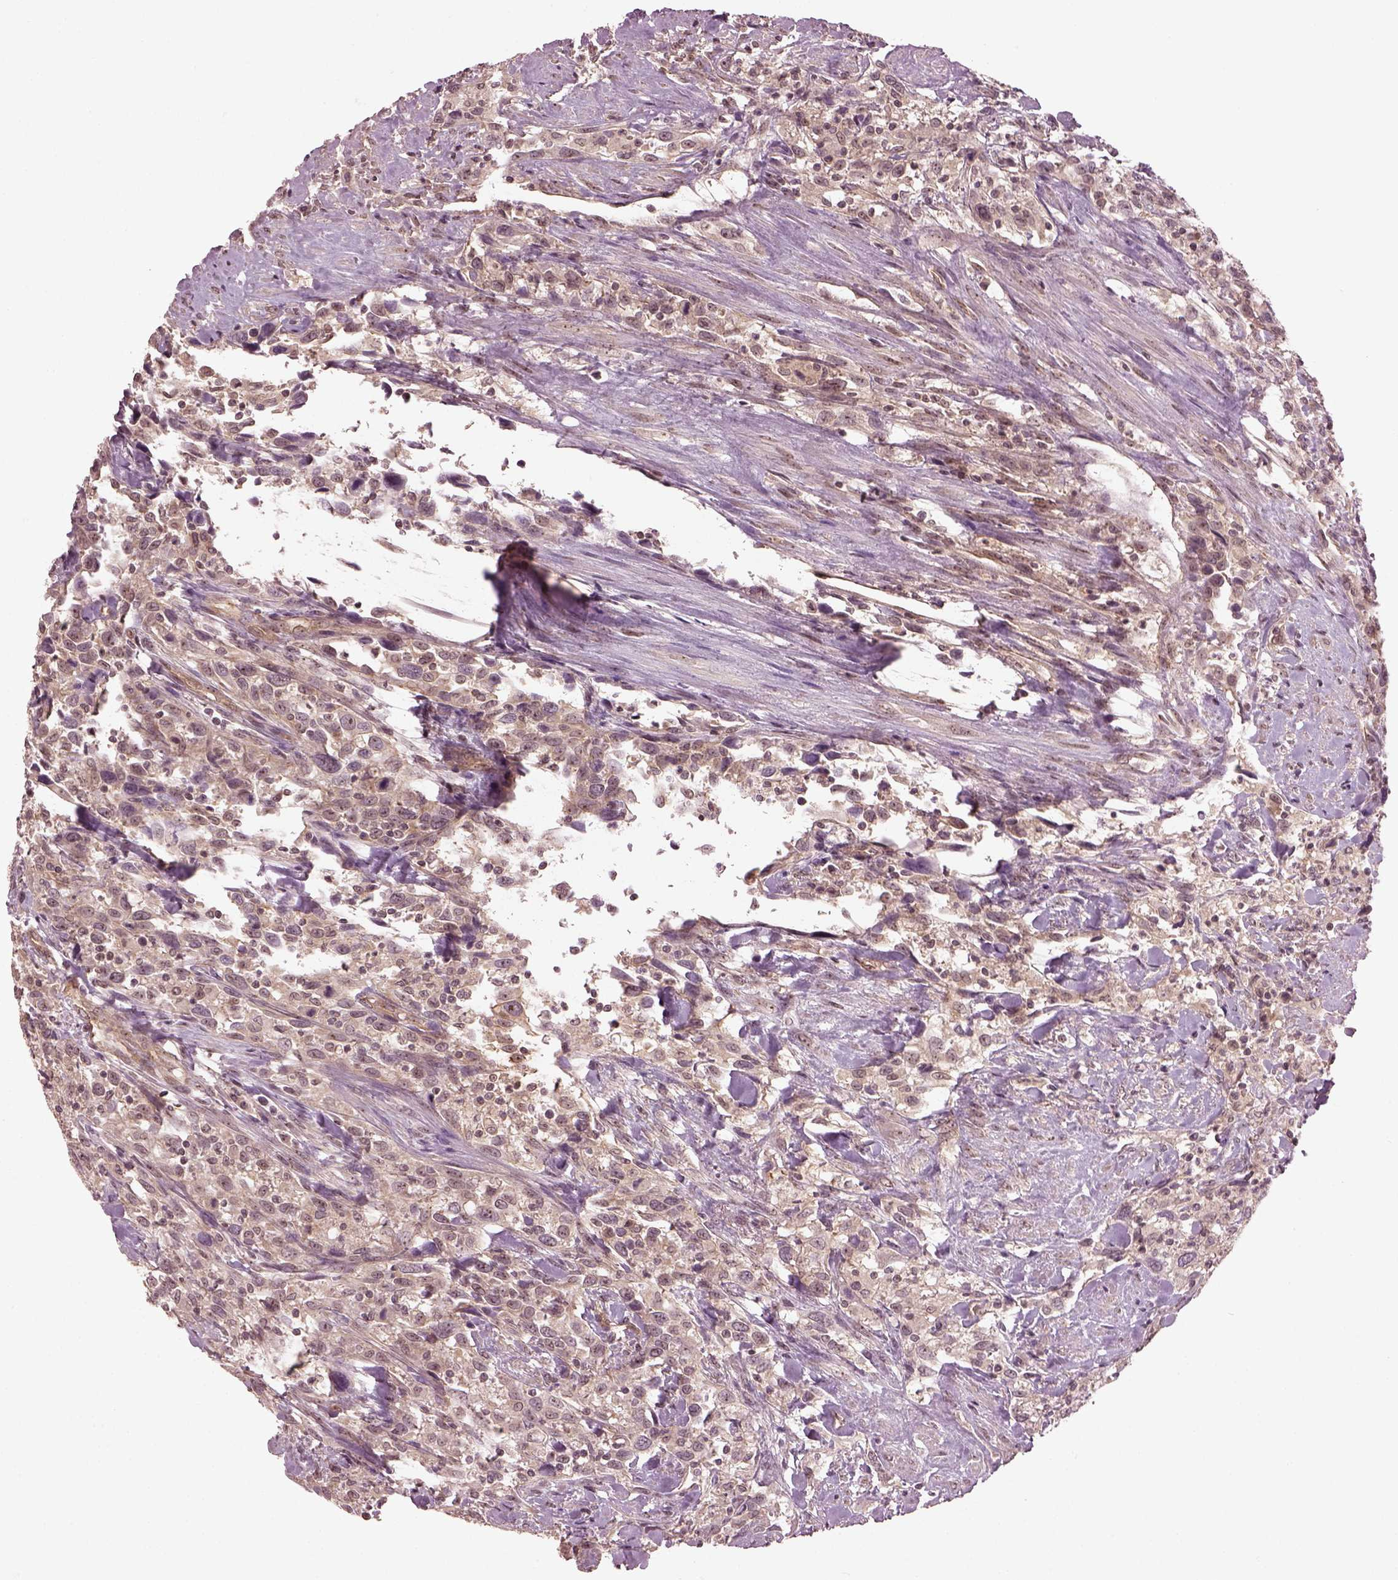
{"staining": {"intensity": "weak", "quantity": "<25%", "location": "nuclear"}, "tissue": "urothelial cancer", "cell_type": "Tumor cells", "image_type": "cancer", "snomed": [{"axis": "morphology", "description": "Urothelial carcinoma, NOS"}, {"axis": "morphology", "description": "Urothelial carcinoma, High grade"}, {"axis": "topography", "description": "Urinary bladder"}], "caption": "DAB (3,3'-diaminobenzidine) immunohistochemical staining of human urothelial cancer demonstrates no significant staining in tumor cells. (Brightfield microscopy of DAB (3,3'-diaminobenzidine) immunohistochemistry (IHC) at high magnification).", "gene": "GNRH1", "patient": {"sex": "female", "age": 64}}